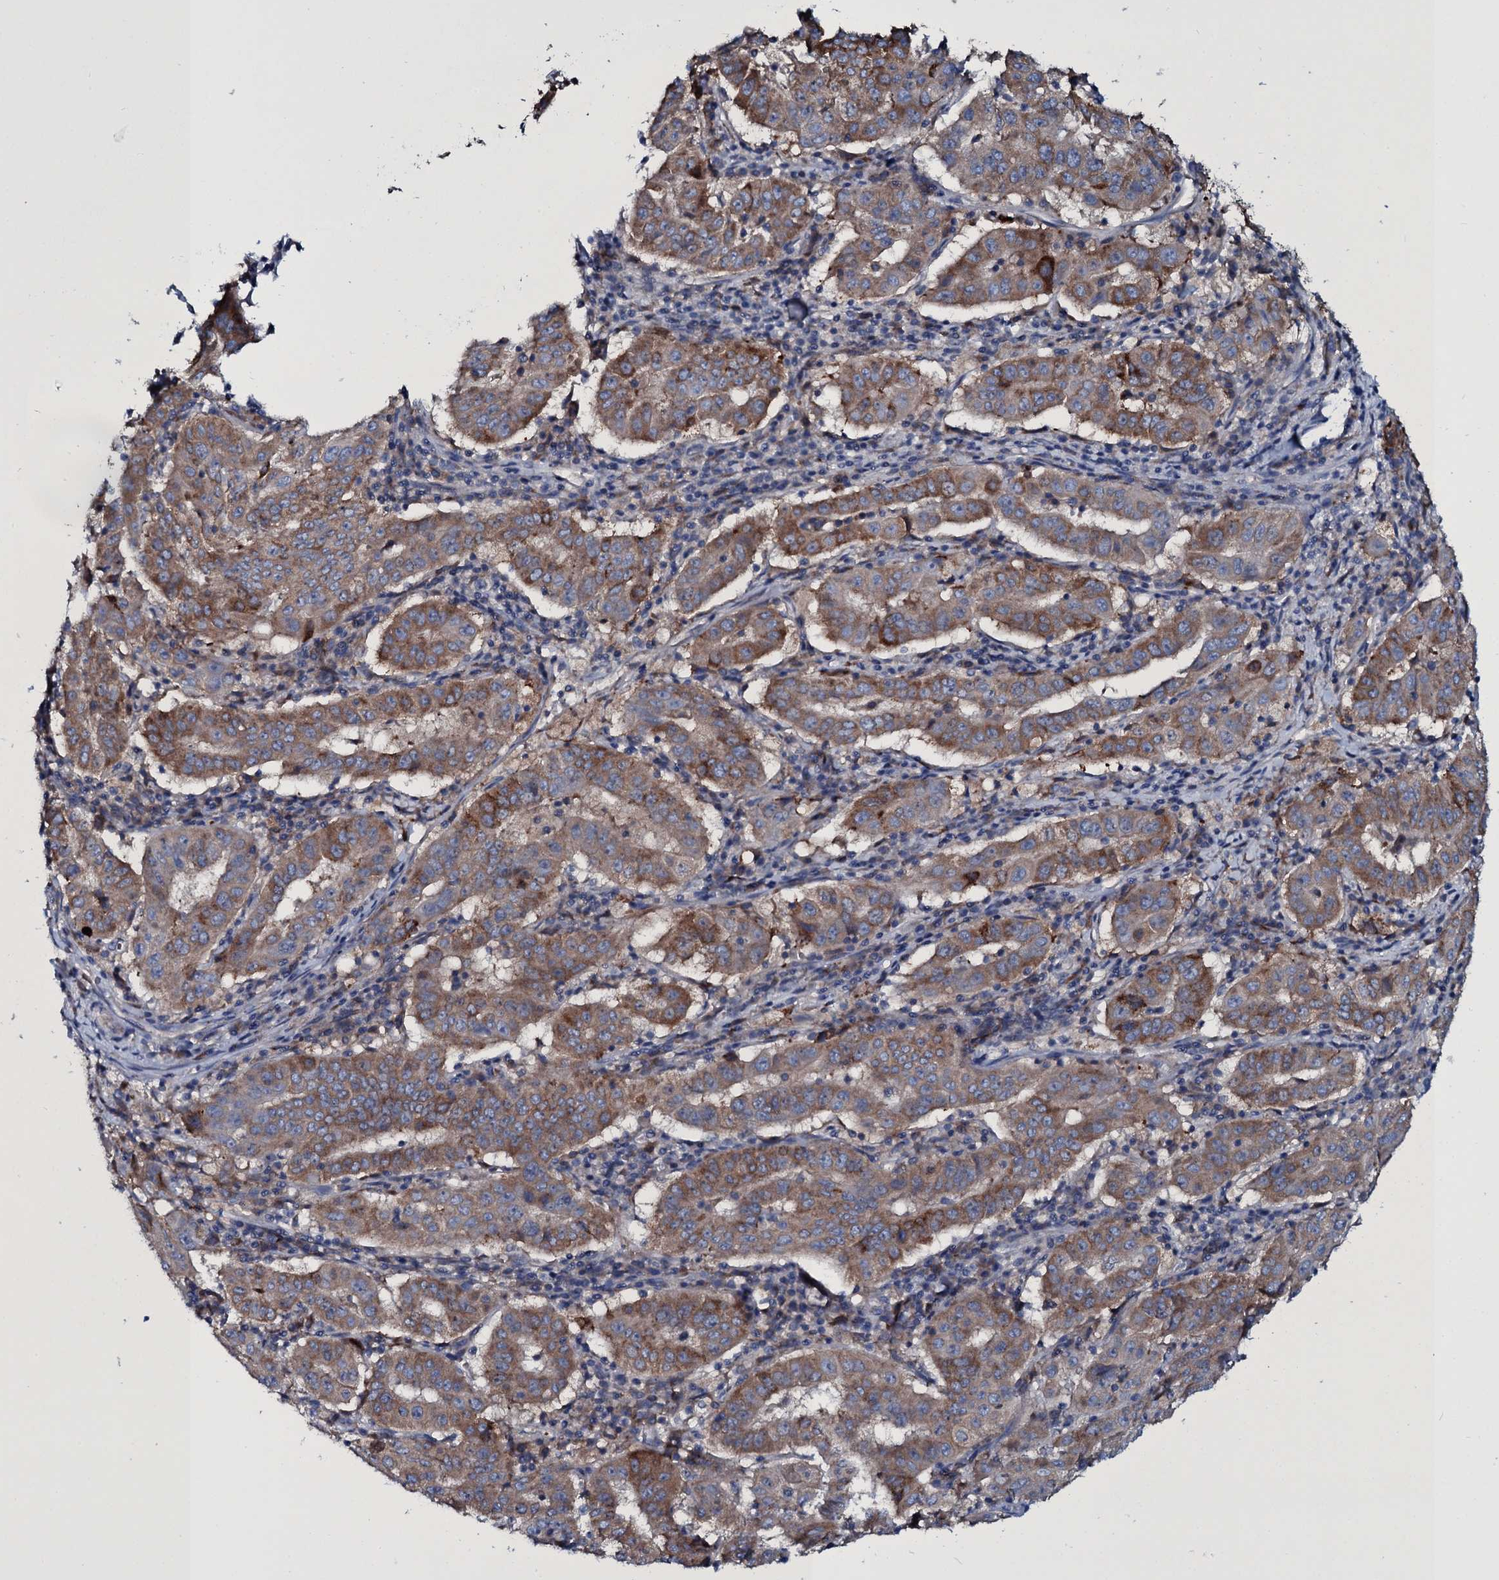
{"staining": {"intensity": "moderate", "quantity": ">75%", "location": "cytoplasmic/membranous"}, "tissue": "pancreatic cancer", "cell_type": "Tumor cells", "image_type": "cancer", "snomed": [{"axis": "morphology", "description": "Adenocarcinoma, NOS"}, {"axis": "topography", "description": "Pancreas"}], "caption": "Brown immunohistochemical staining in human pancreatic adenocarcinoma demonstrates moderate cytoplasmic/membranous staining in approximately >75% of tumor cells.", "gene": "TPGS2", "patient": {"sex": "male", "age": 63}}